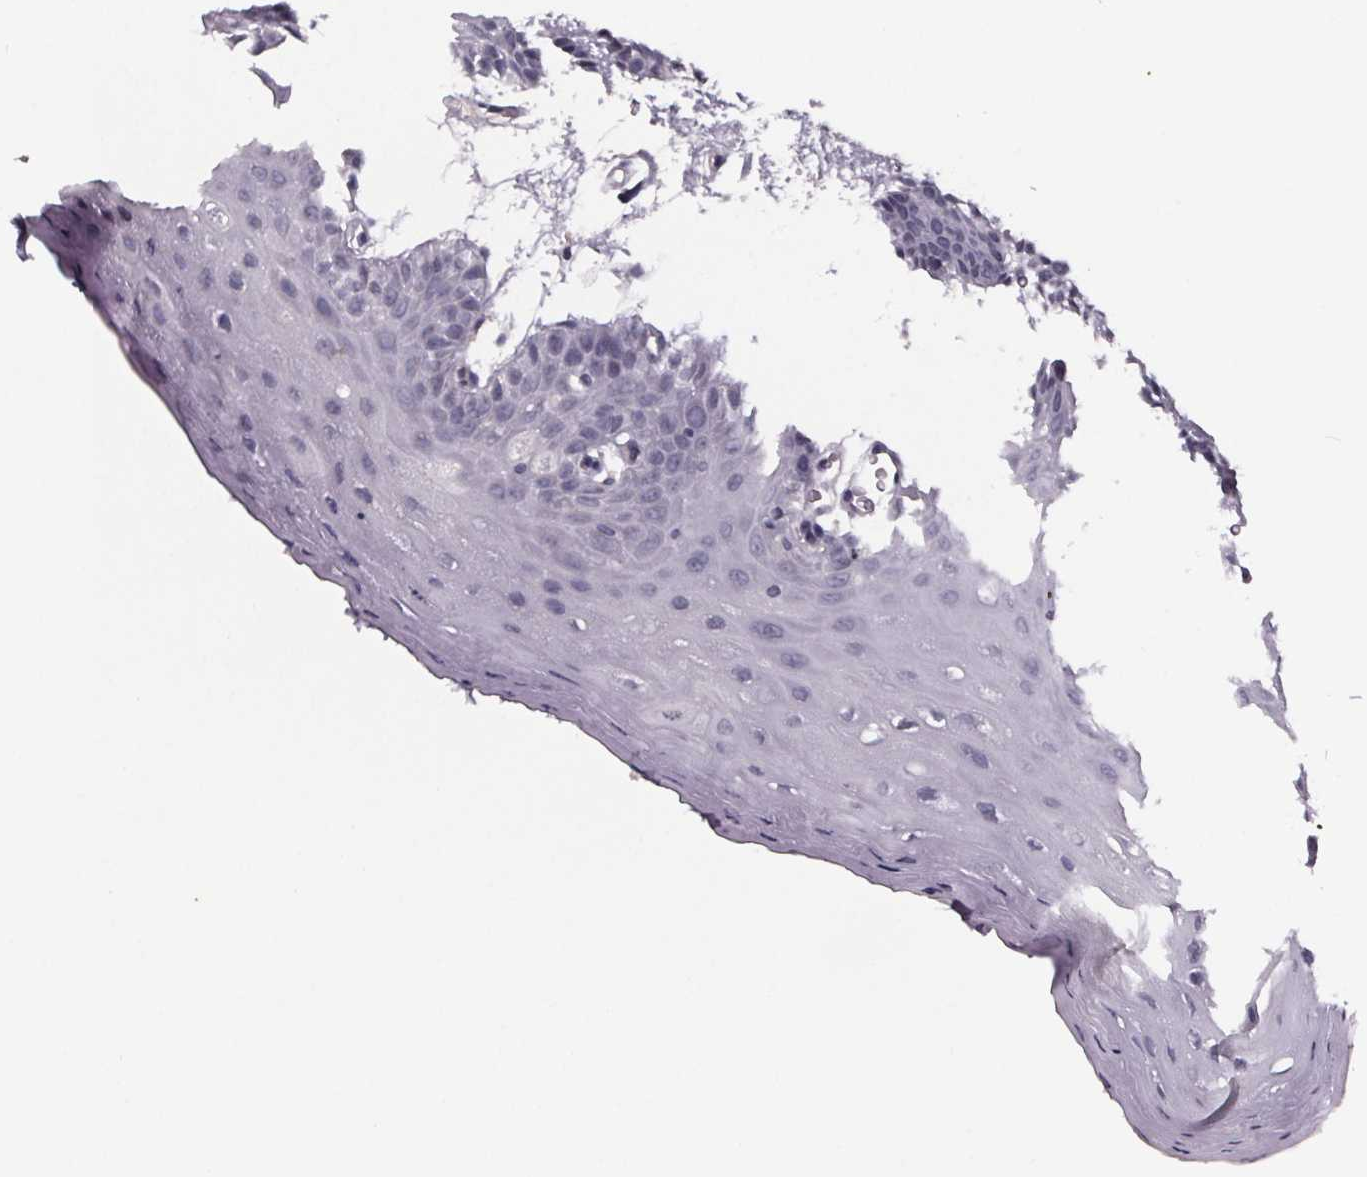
{"staining": {"intensity": "weak", "quantity": "<25%", "location": "cytoplasmic/membranous"}, "tissue": "oral mucosa", "cell_type": "Squamous epithelial cells", "image_type": "normal", "snomed": [{"axis": "morphology", "description": "Normal tissue, NOS"}, {"axis": "morphology", "description": "Squamous cell carcinoma, NOS"}, {"axis": "topography", "description": "Oral tissue"}, {"axis": "topography", "description": "Head-Neck"}], "caption": "Photomicrograph shows no protein positivity in squamous epithelial cells of unremarkable oral mucosa.", "gene": "NPHP4", "patient": {"sex": "female", "age": 50}}